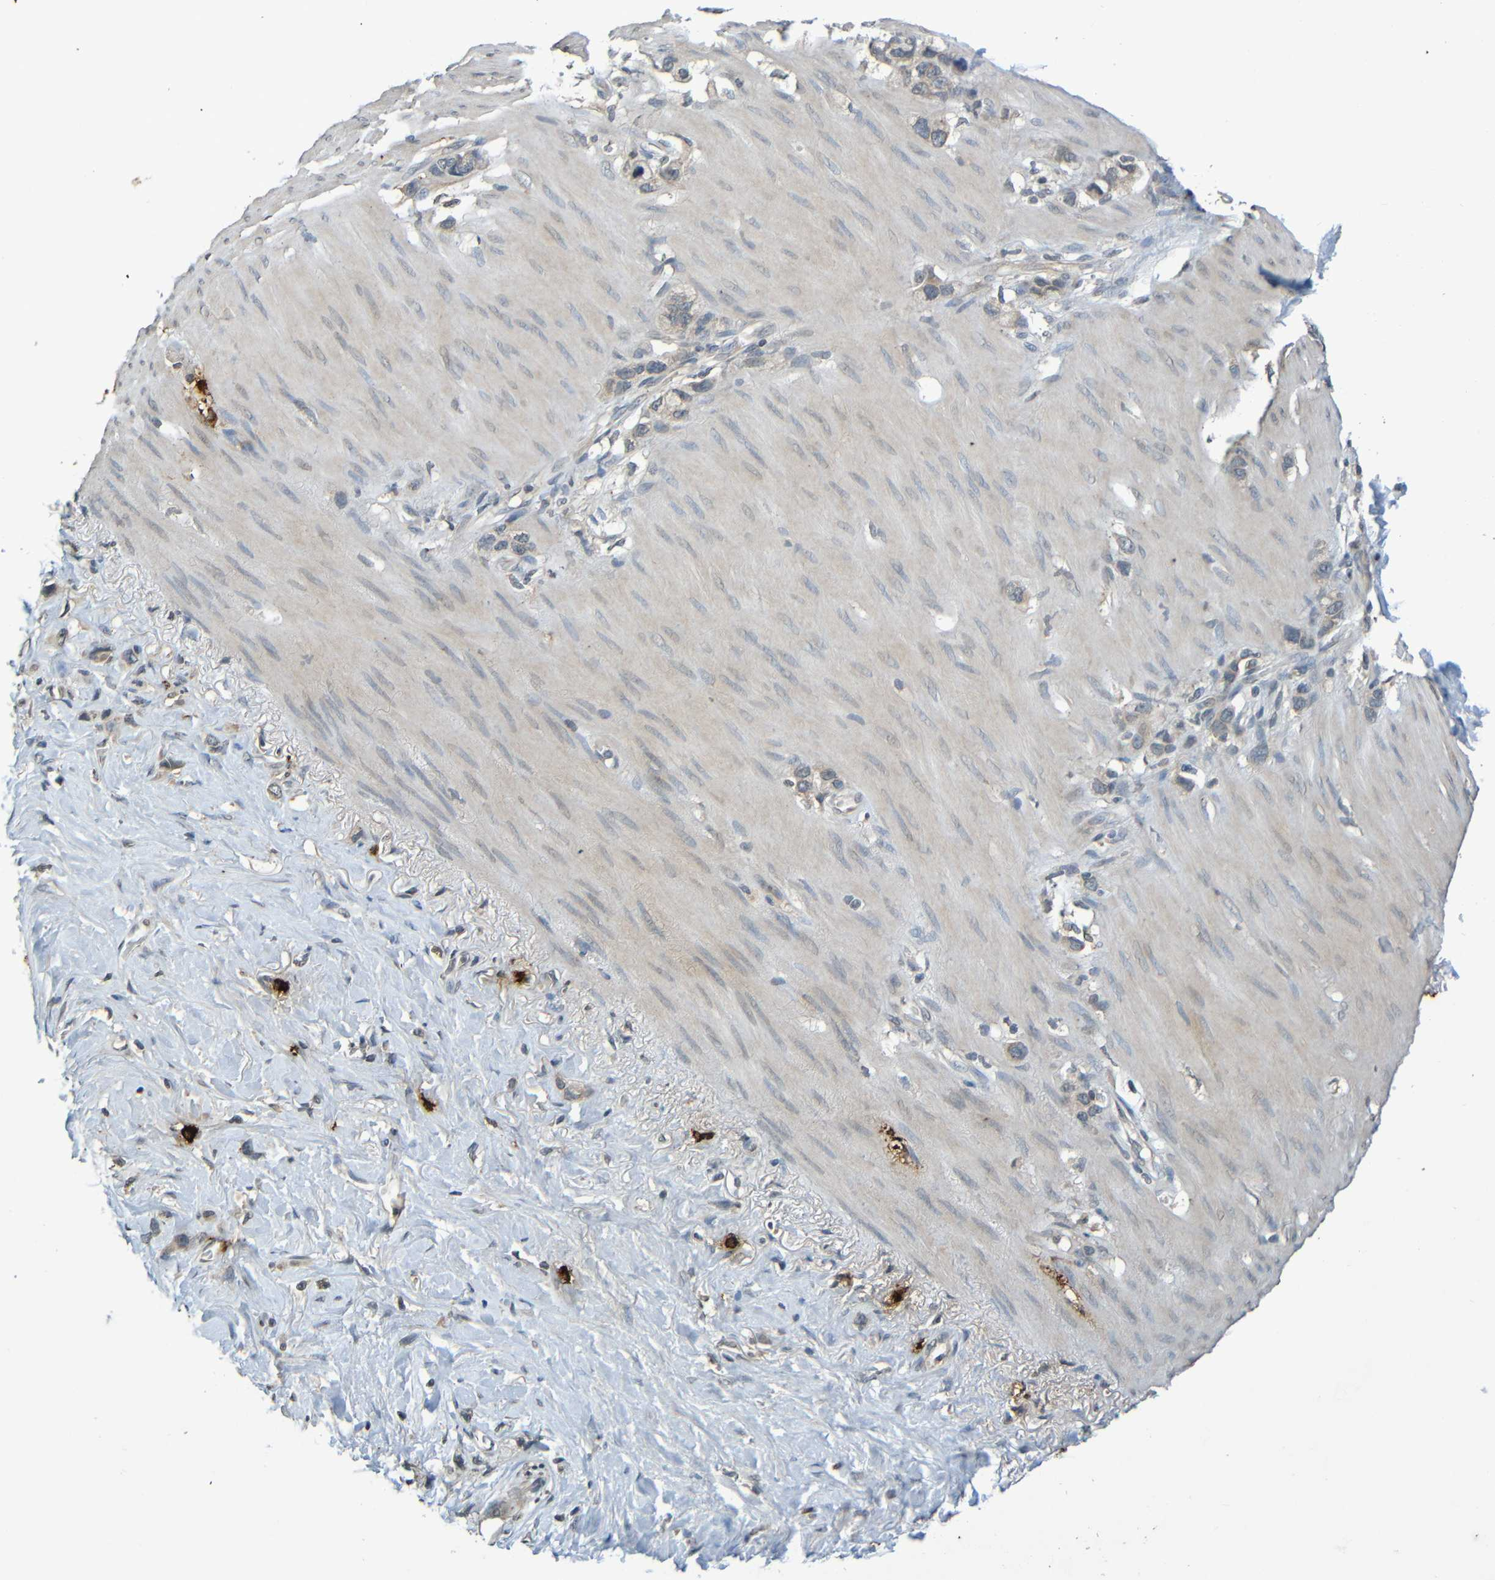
{"staining": {"intensity": "negative", "quantity": "none", "location": "none"}, "tissue": "stomach cancer", "cell_type": "Tumor cells", "image_type": "cancer", "snomed": [{"axis": "morphology", "description": "Normal tissue, NOS"}, {"axis": "morphology", "description": "Adenocarcinoma, NOS"}, {"axis": "morphology", "description": "Adenocarcinoma, High grade"}, {"axis": "topography", "description": "Stomach, upper"}, {"axis": "topography", "description": "Stomach"}], "caption": "The immunohistochemistry micrograph has no significant staining in tumor cells of stomach high-grade adenocarcinoma tissue. The staining was performed using DAB (3,3'-diaminobenzidine) to visualize the protein expression in brown, while the nuclei were stained in blue with hematoxylin (Magnification: 20x).", "gene": "C3AR1", "patient": {"sex": "female", "age": 65}}